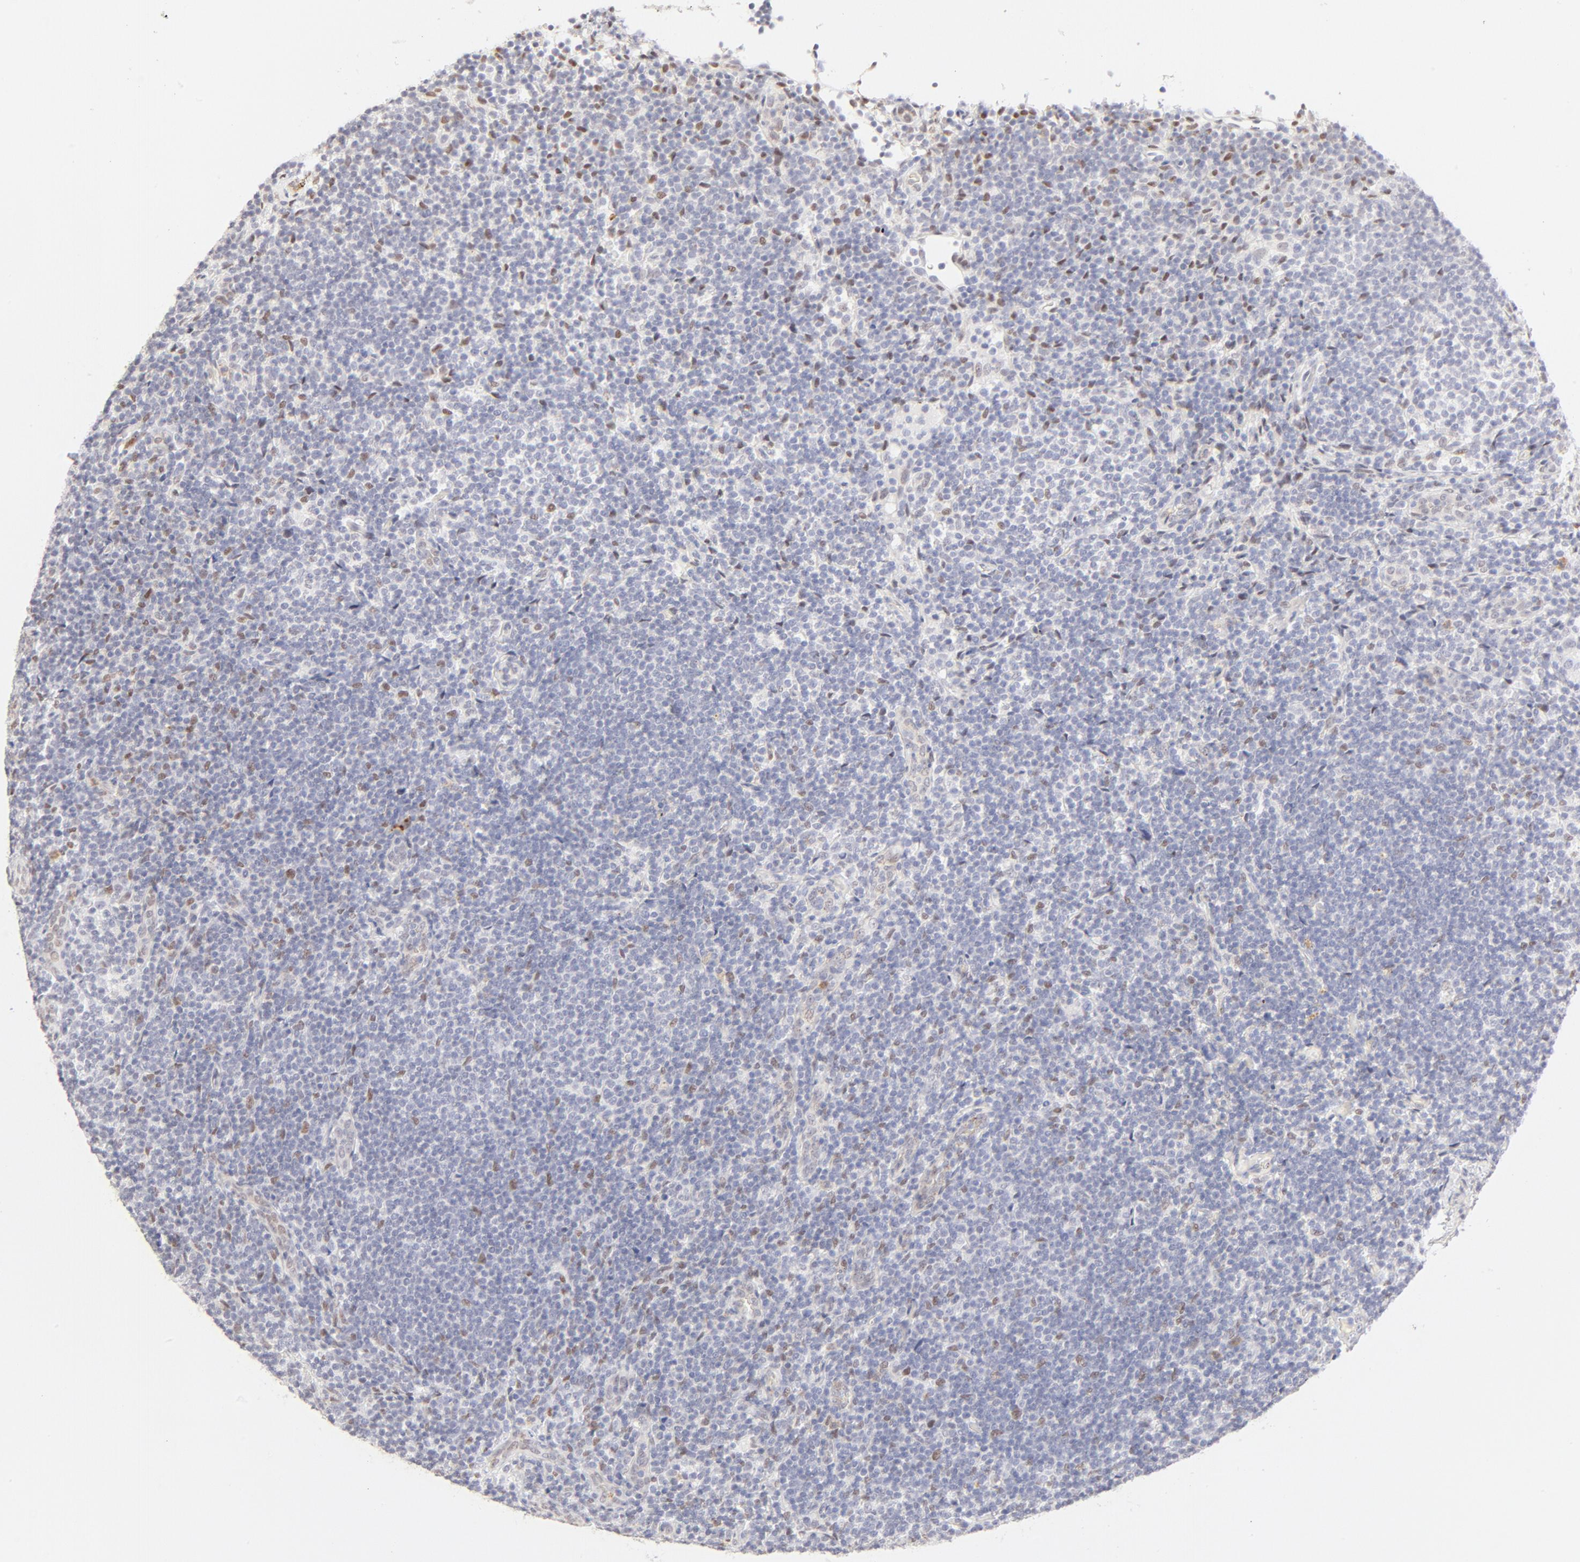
{"staining": {"intensity": "negative", "quantity": "none", "location": "none"}, "tissue": "lymphoma", "cell_type": "Tumor cells", "image_type": "cancer", "snomed": [{"axis": "morphology", "description": "Malignant lymphoma, non-Hodgkin's type, Low grade"}, {"axis": "topography", "description": "Lymph node"}], "caption": "The histopathology image displays no significant staining in tumor cells of low-grade malignant lymphoma, non-Hodgkin's type.", "gene": "PBX1", "patient": {"sex": "female", "age": 76}}